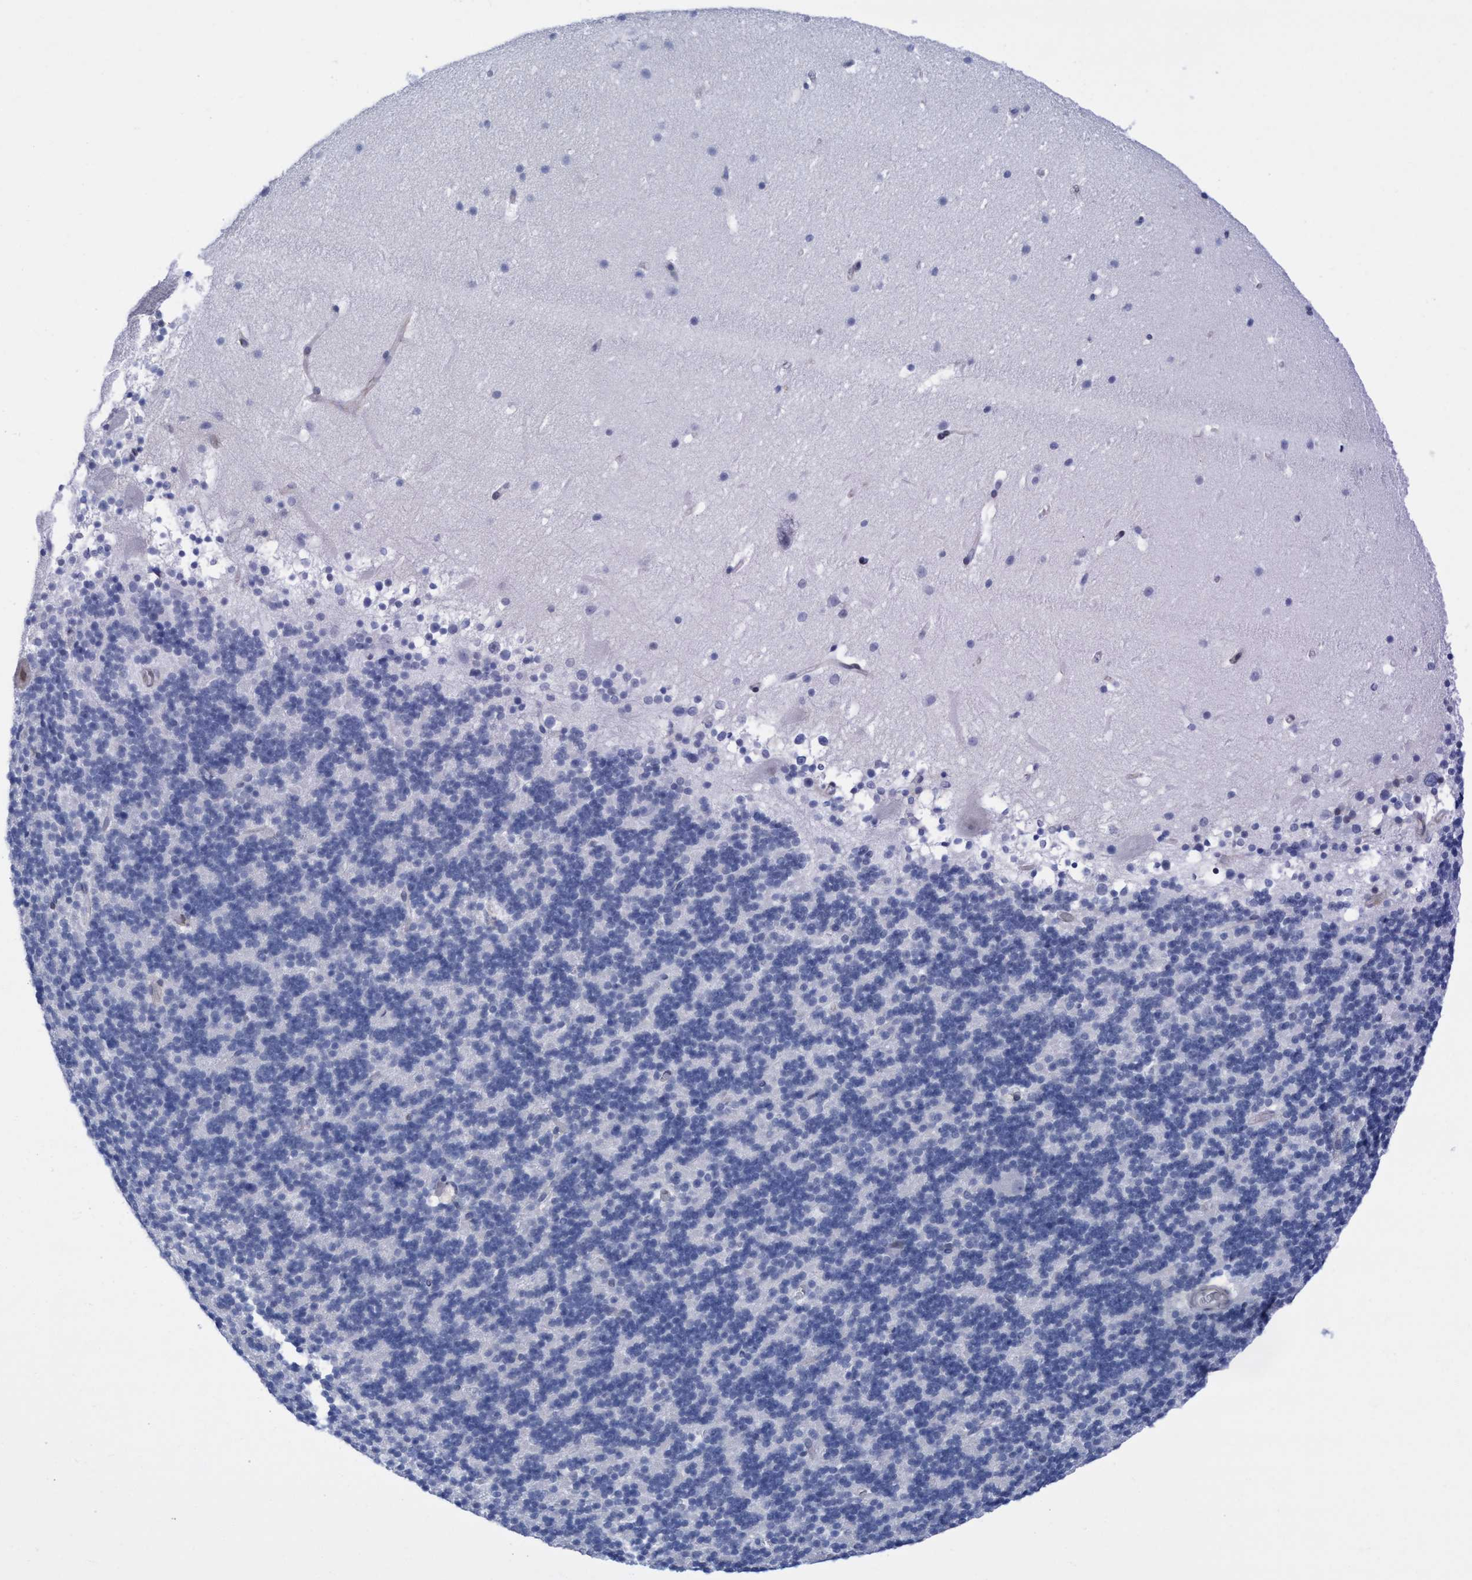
{"staining": {"intensity": "negative", "quantity": "none", "location": "none"}, "tissue": "cerebellum", "cell_type": "Cells in granular layer", "image_type": "normal", "snomed": [{"axis": "morphology", "description": "Normal tissue, NOS"}, {"axis": "topography", "description": "Cerebellum"}], "caption": "DAB (3,3'-diaminobenzidine) immunohistochemical staining of benign human cerebellum demonstrates no significant positivity in cells in granular layer.", "gene": "R3HCC1", "patient": {"sex": "male", "age": 45}}